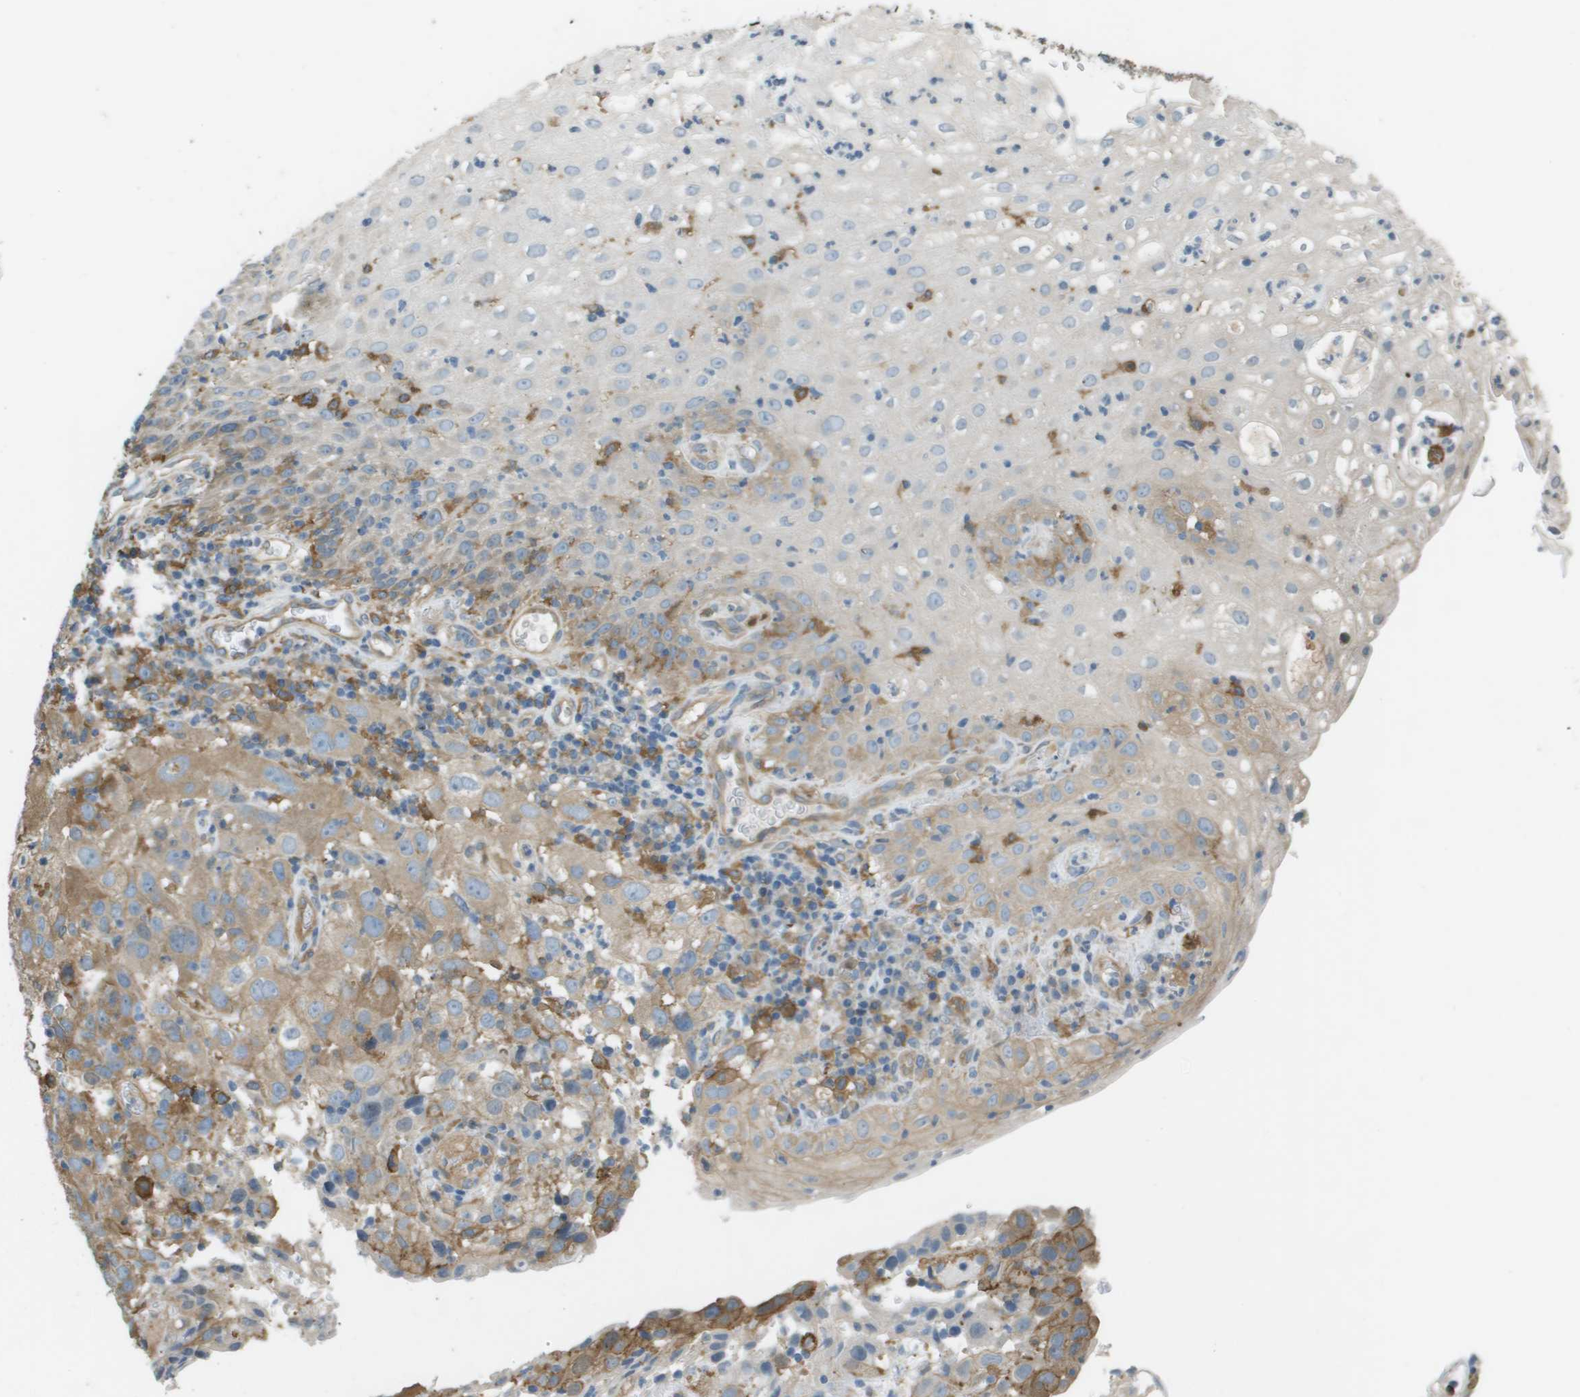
{"staining": {"intensity": "weak", "quantity": ">75%", "location": "cytoplasmic/membranous"}, "tissue": "cervical cancer", "cell_type": "Tumor cells", "image_type": "cancer", "snomed": [{"axis": "morphology", "description": "Squamous cell carcinoma, NOS"}, {"axis": "topography", "description": "Cervix"}], "caption": "Approximately >75% of tumor cells in cervical squamous cell carcinoma display weak cytoplasmic/membranous protein staining as visualized by brown immunohistochemical staining.", "gene": "CORO1B", "patient": {"sex": "female", "age": 32}}